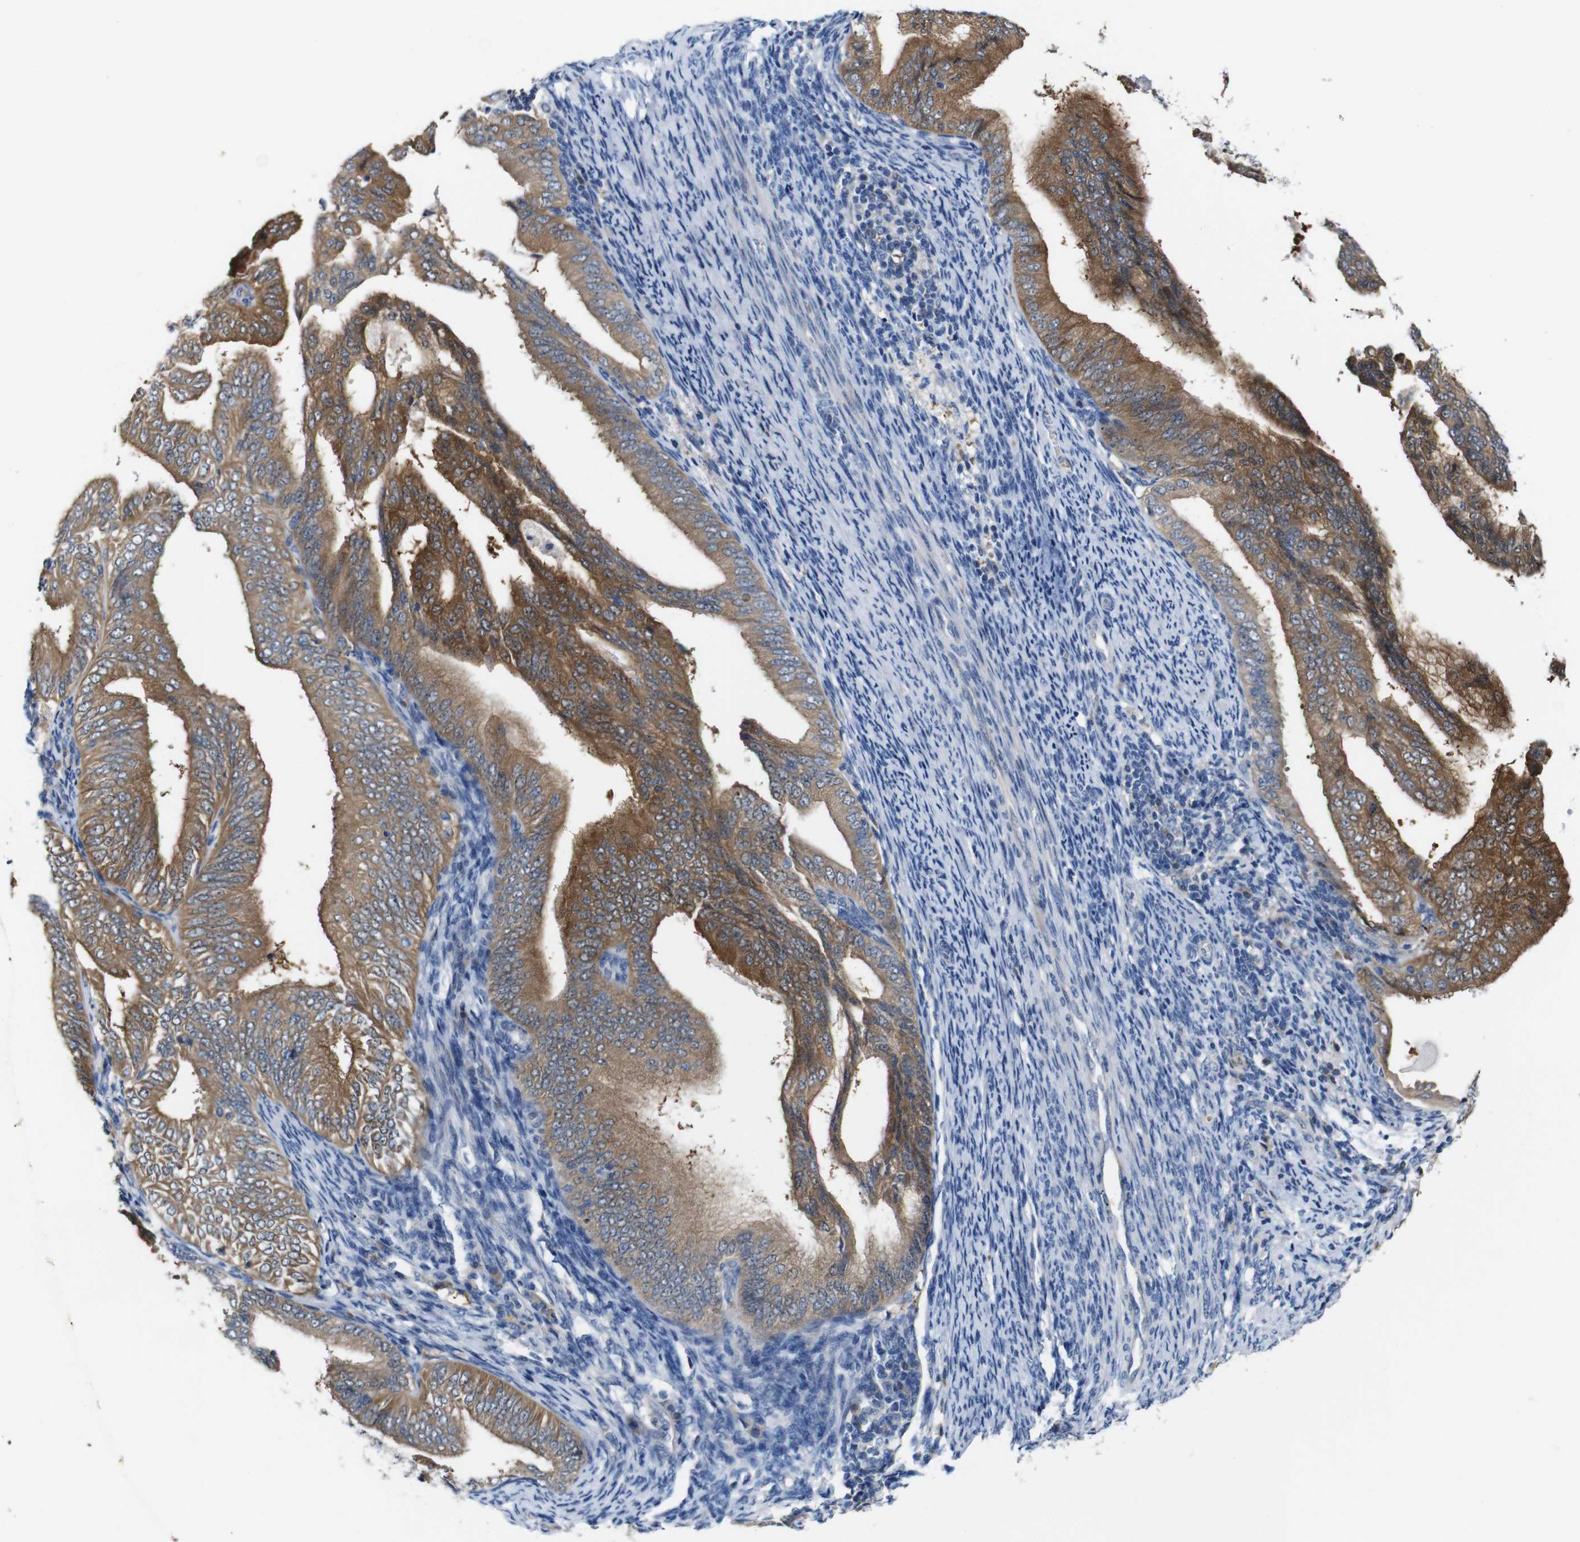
{"staining": {"intensity": "moderate", "quantity": ">75%", "location": "cytoplasmic/membranous"}, "tissue": "endometrial cancer", "cell_type": "Tumor cells", "image_type": "cancer", "snomed": [{"axis": "morphology", "description": "Adenocarcinoma, NOS"}, {"axis": "topography", "description": "Endometrium"}], "caption": "This micrograph exhibits endometrial adenocarcinoma stained with immunohistochemistry (IHC) to label a protein in brown. The cytoplasmic/membranous of tumor cells show moderate positivity for the protein. Nuclei are counter-stained blue.", "gene": "TBC1D32", "patient": {"sex": "female", "age": 58}}